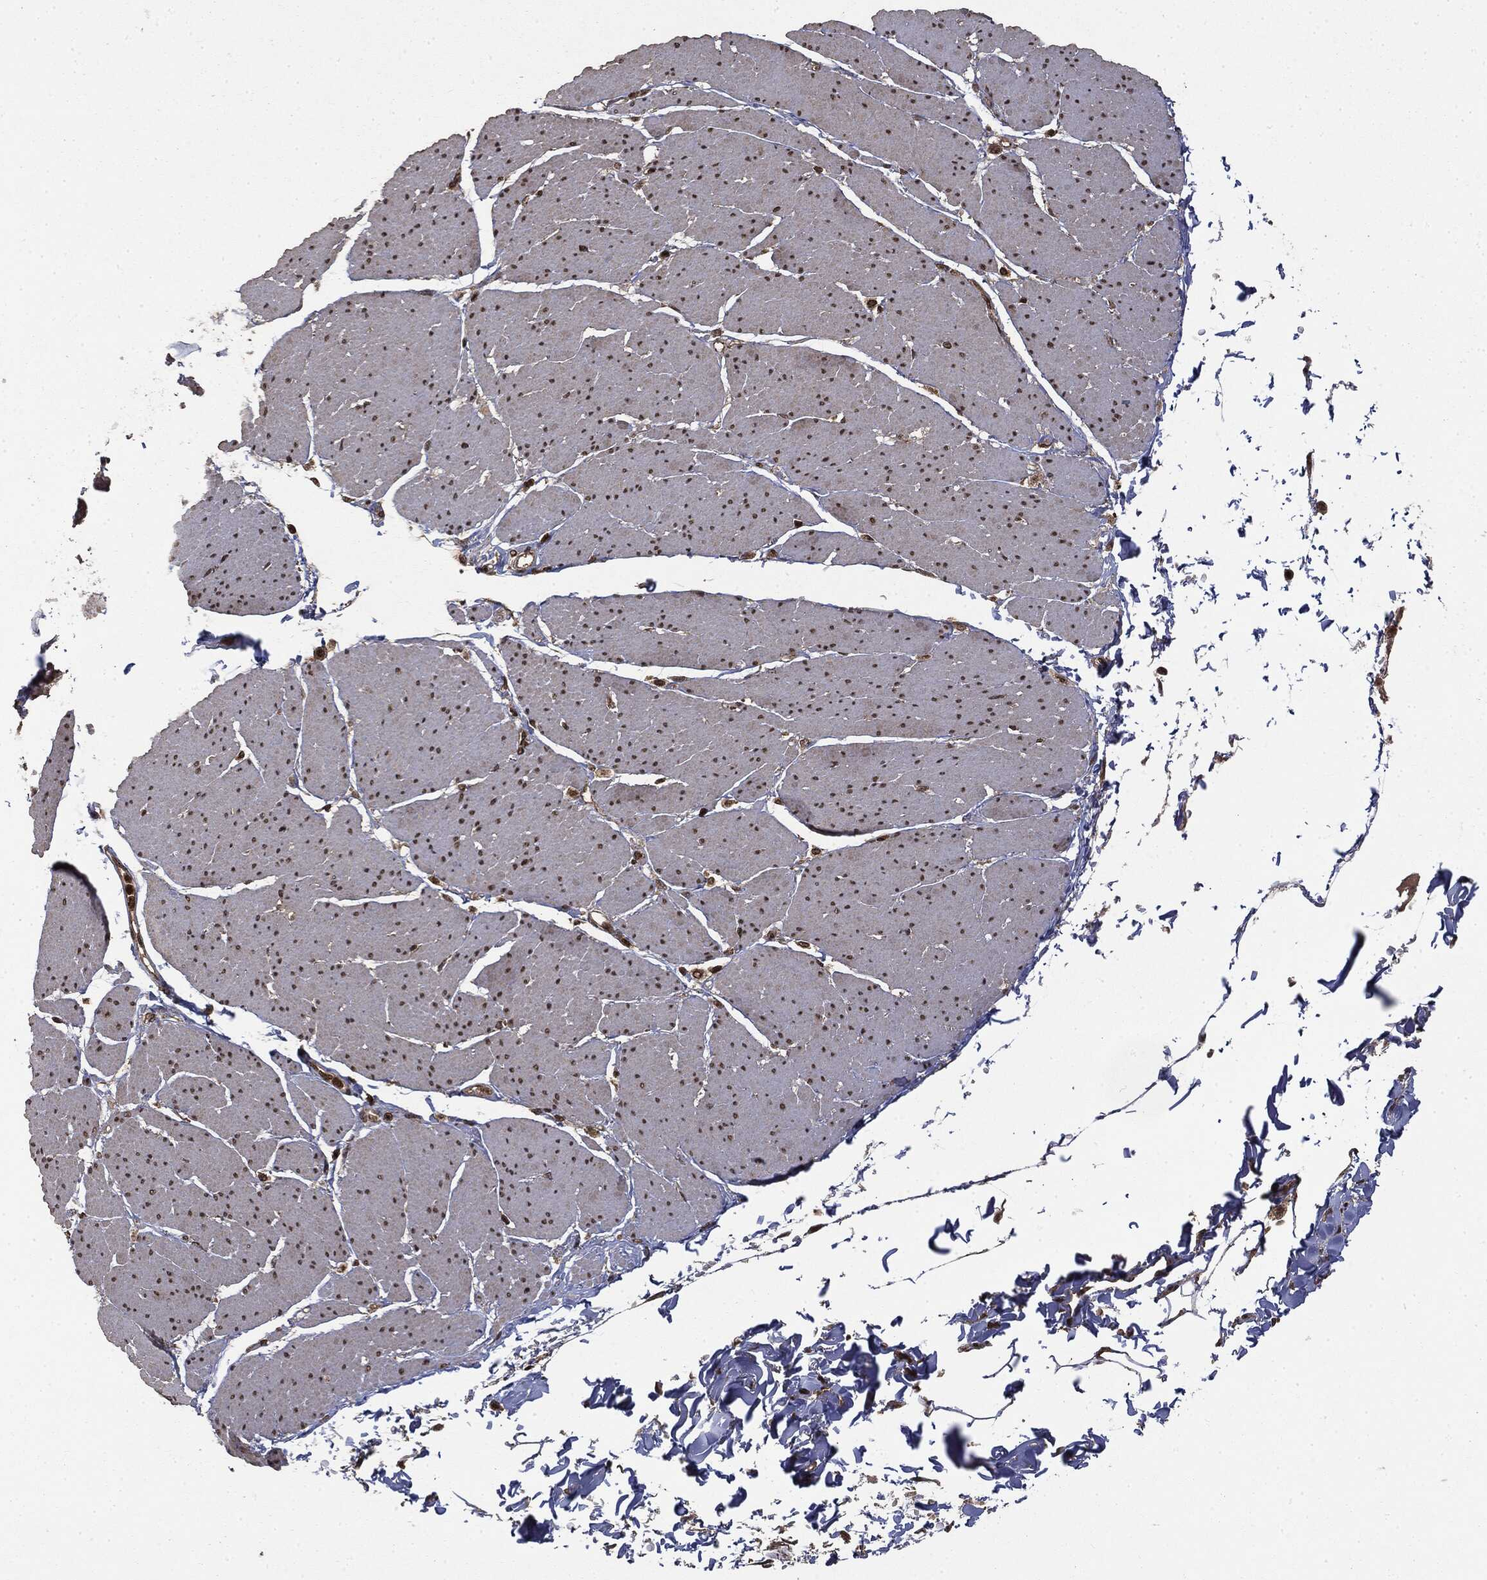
{"staining": {"intensity": "moderate", "quantity": ">75%", "location": "nuclear"}, "tissue": "smooth muscle", "cell_type": "Smooth muscle cells", "image_type": "normal", "snomed": [{"axis": "morphology", "description": "Normal tissue, NOS"}, {"axis": "topography", "description": "Smooth muscle"}, {"axis": "topography", "description": "Anal"}], "caption": "Smooth muscle was stained to show a protein in brown. There is medium levels of moderate nuclear expression in about >75% of smooth muscle cells. (DAB (3,3'-diaminobenzidine) IHC, brown staining for protein, blue staining for nuclei).", "gene": "CTDP1", "patient": {"sex": "male", "age": 83}}